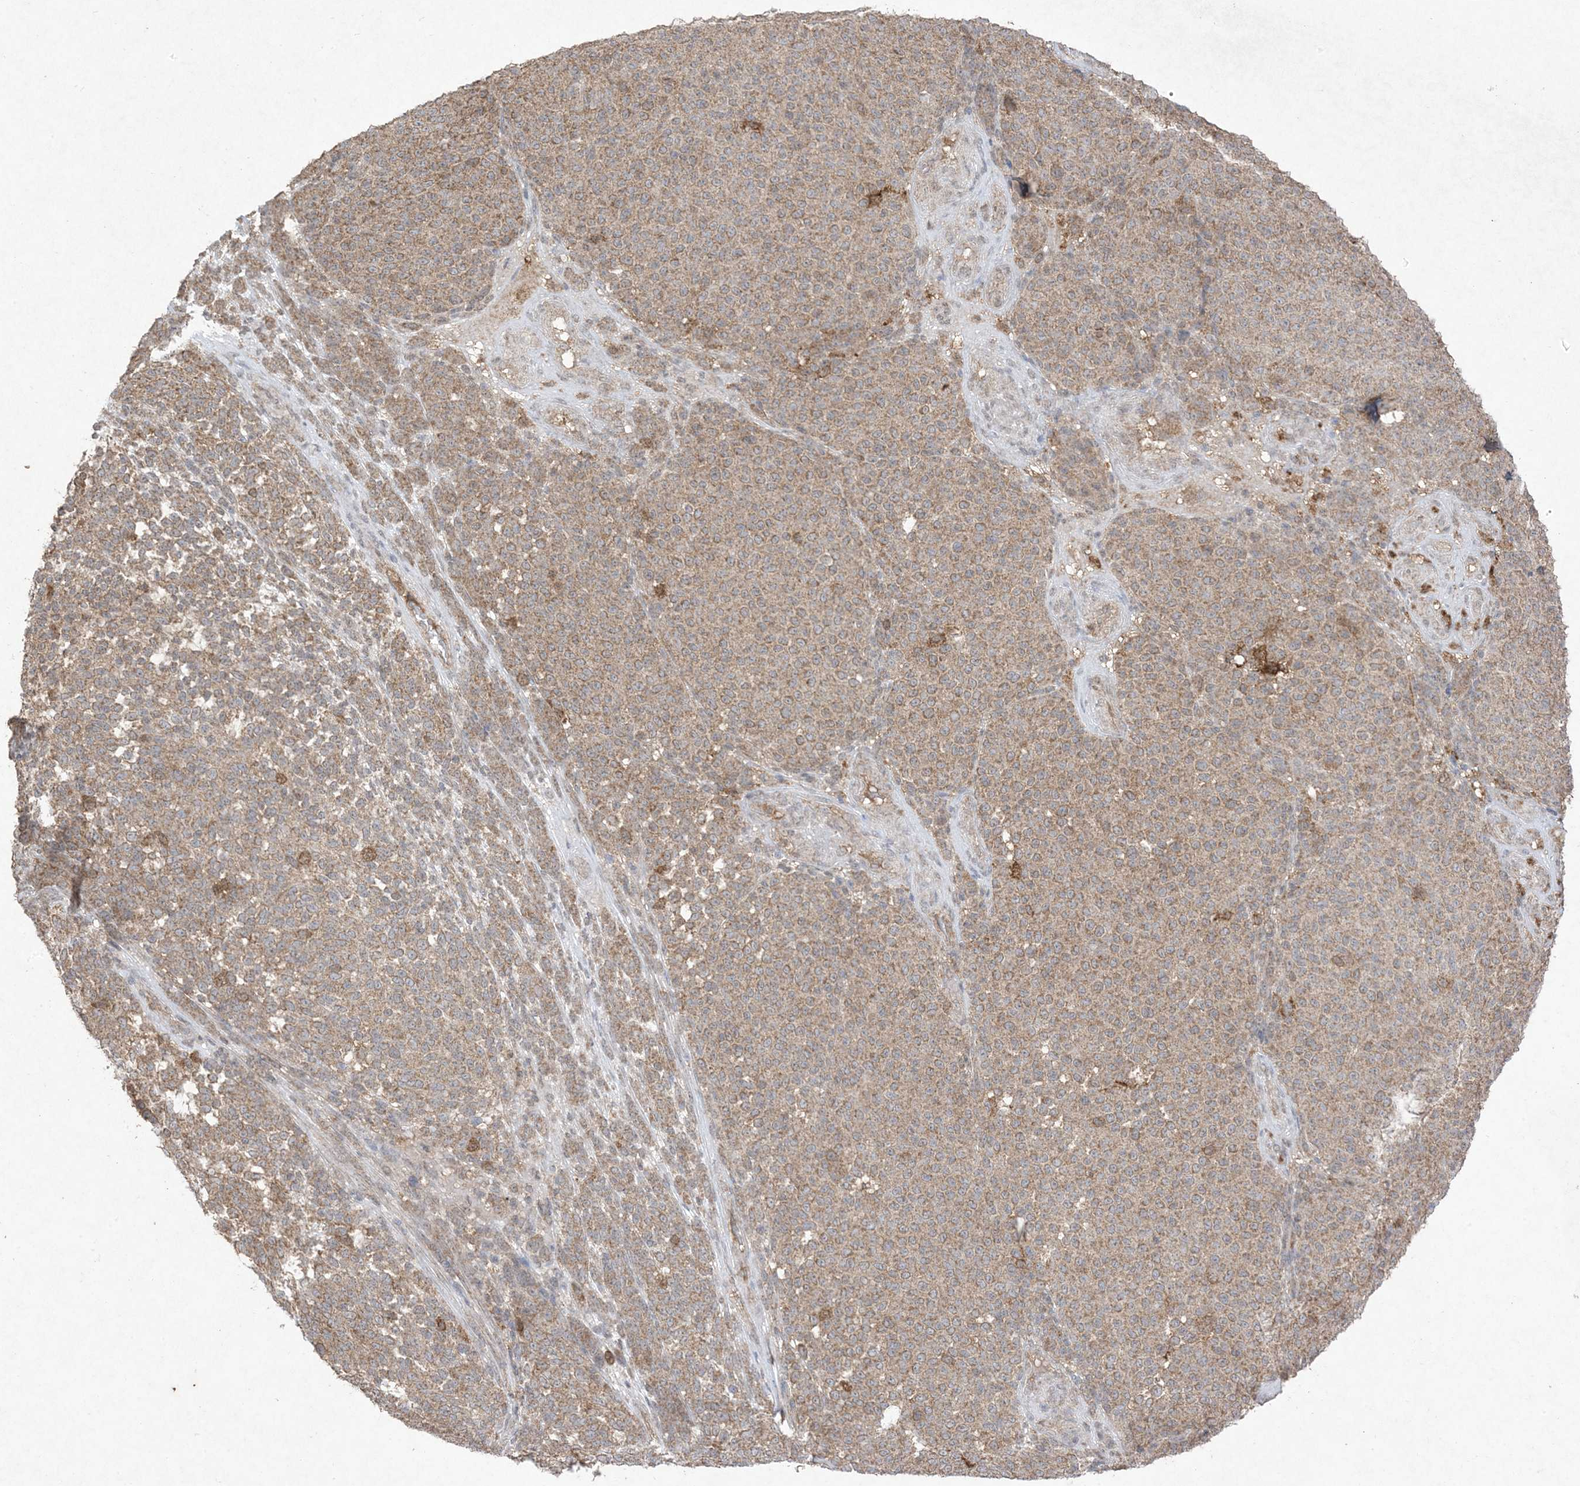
{"staining": {"intensity": "moderate", "quantity": ">75%", "location": "cytoplasmic/membranous"}, "tissue": "melanoma", "cell_type": "Tumor cells", "image_type": "cancer", "snomed": [{"axis": "morphology", "description": "Malignant melanoma, NOS"}, {"axis": "topography", "description": "Skin"}], "caption": "Moderate cytoplasmic/membranous staining for a protein is appreciated in about >75% of tumor cells of melanoma using immunohistochemistry.", "gene": "UBE2C", "patient": {"sex": "male", "age": 49}}